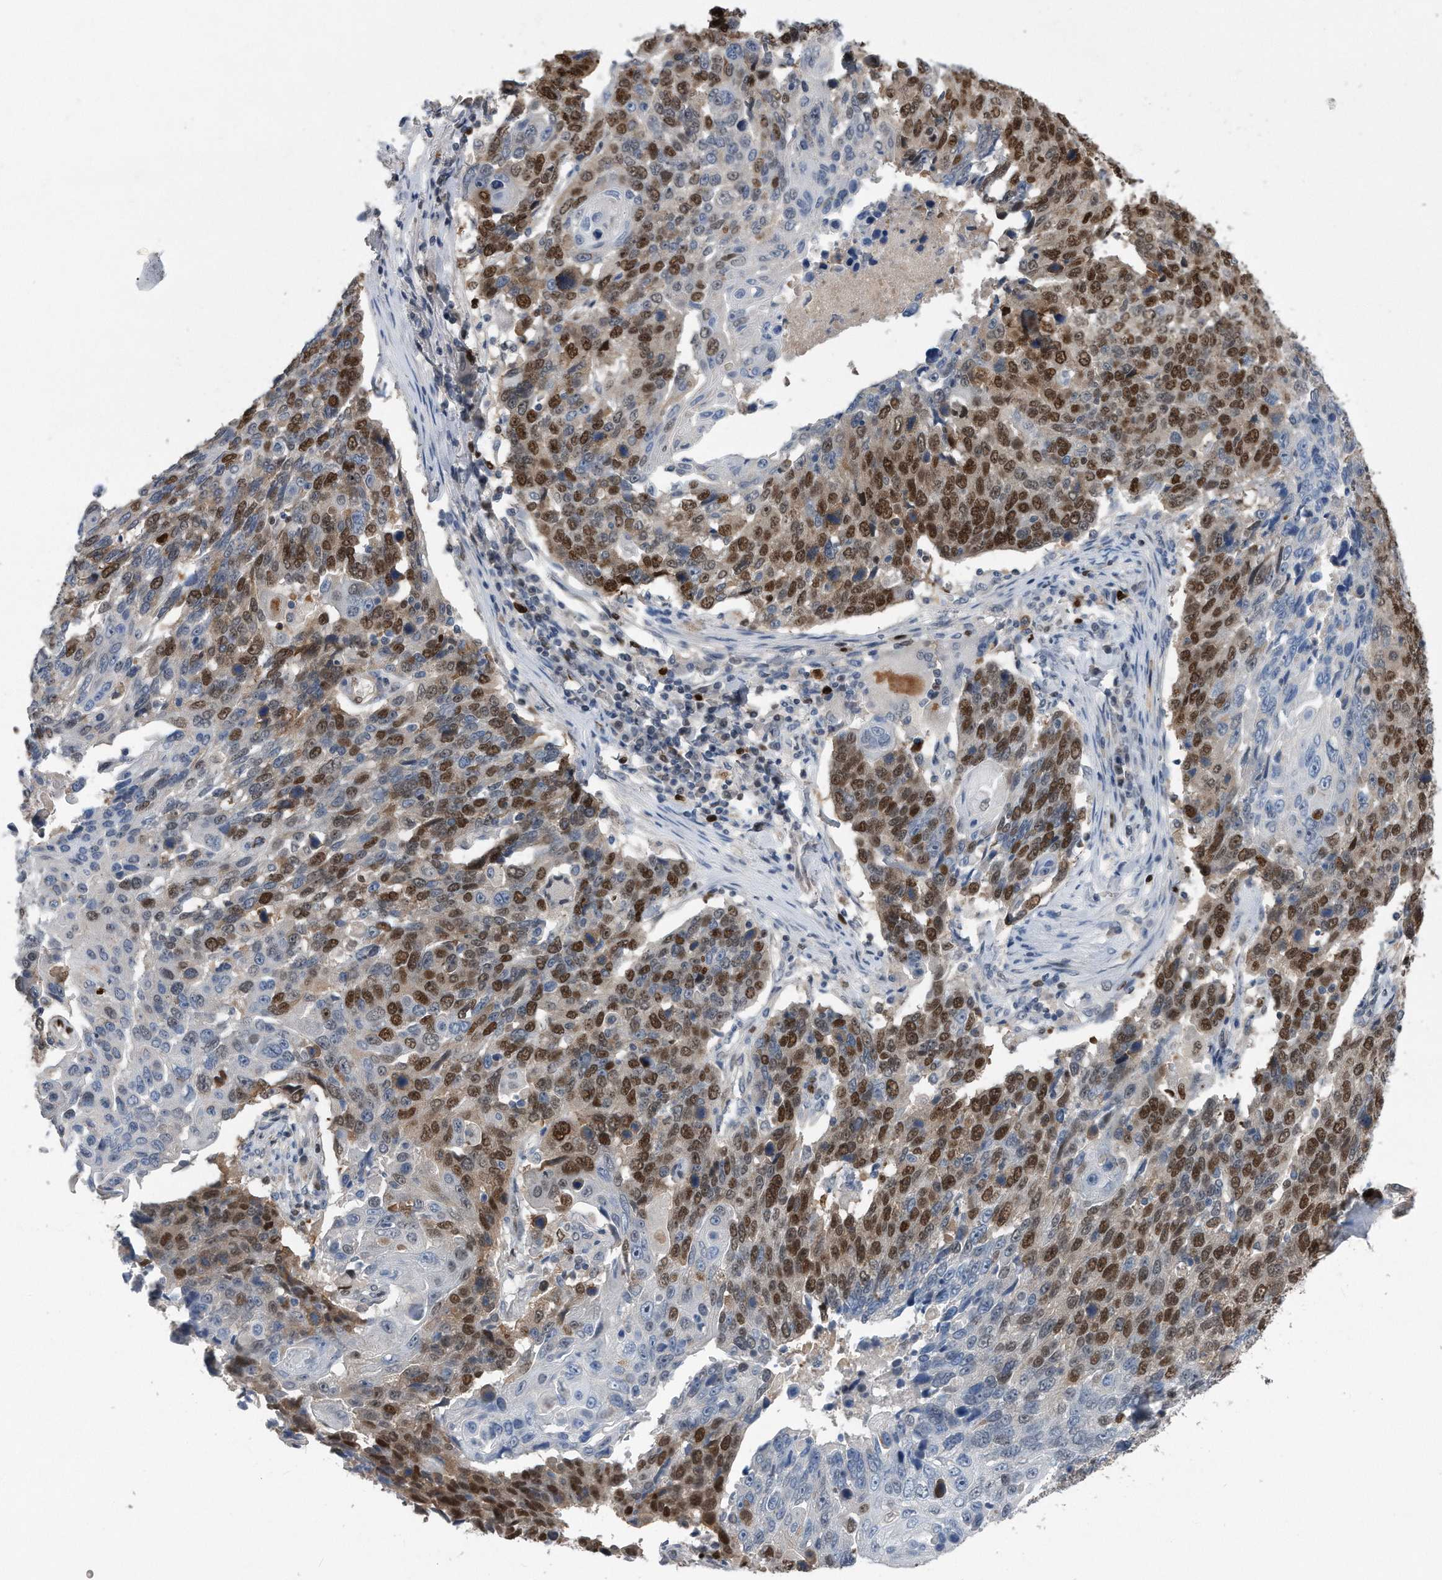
{"staining": {"intensity": "strong", "quantity": ">75%", "location": "nuclear"}, "tissue": "lung cancer", "cell_type": "Tumor cells", "image_type": "cancer", "snomed": [{"axis": "morphology", "description": "Squamous cell carcinoma, NOS"}, {"axis": "topography", "description": "Lung"}], "caption": "Immunohistochemical staining of human lung squamous cell carcinoma reveals strong nuclear protein positivity in approximately >75% of tumor cells.", "gene": "PCNA", "patient": {"sex": "male", "age": 66}}